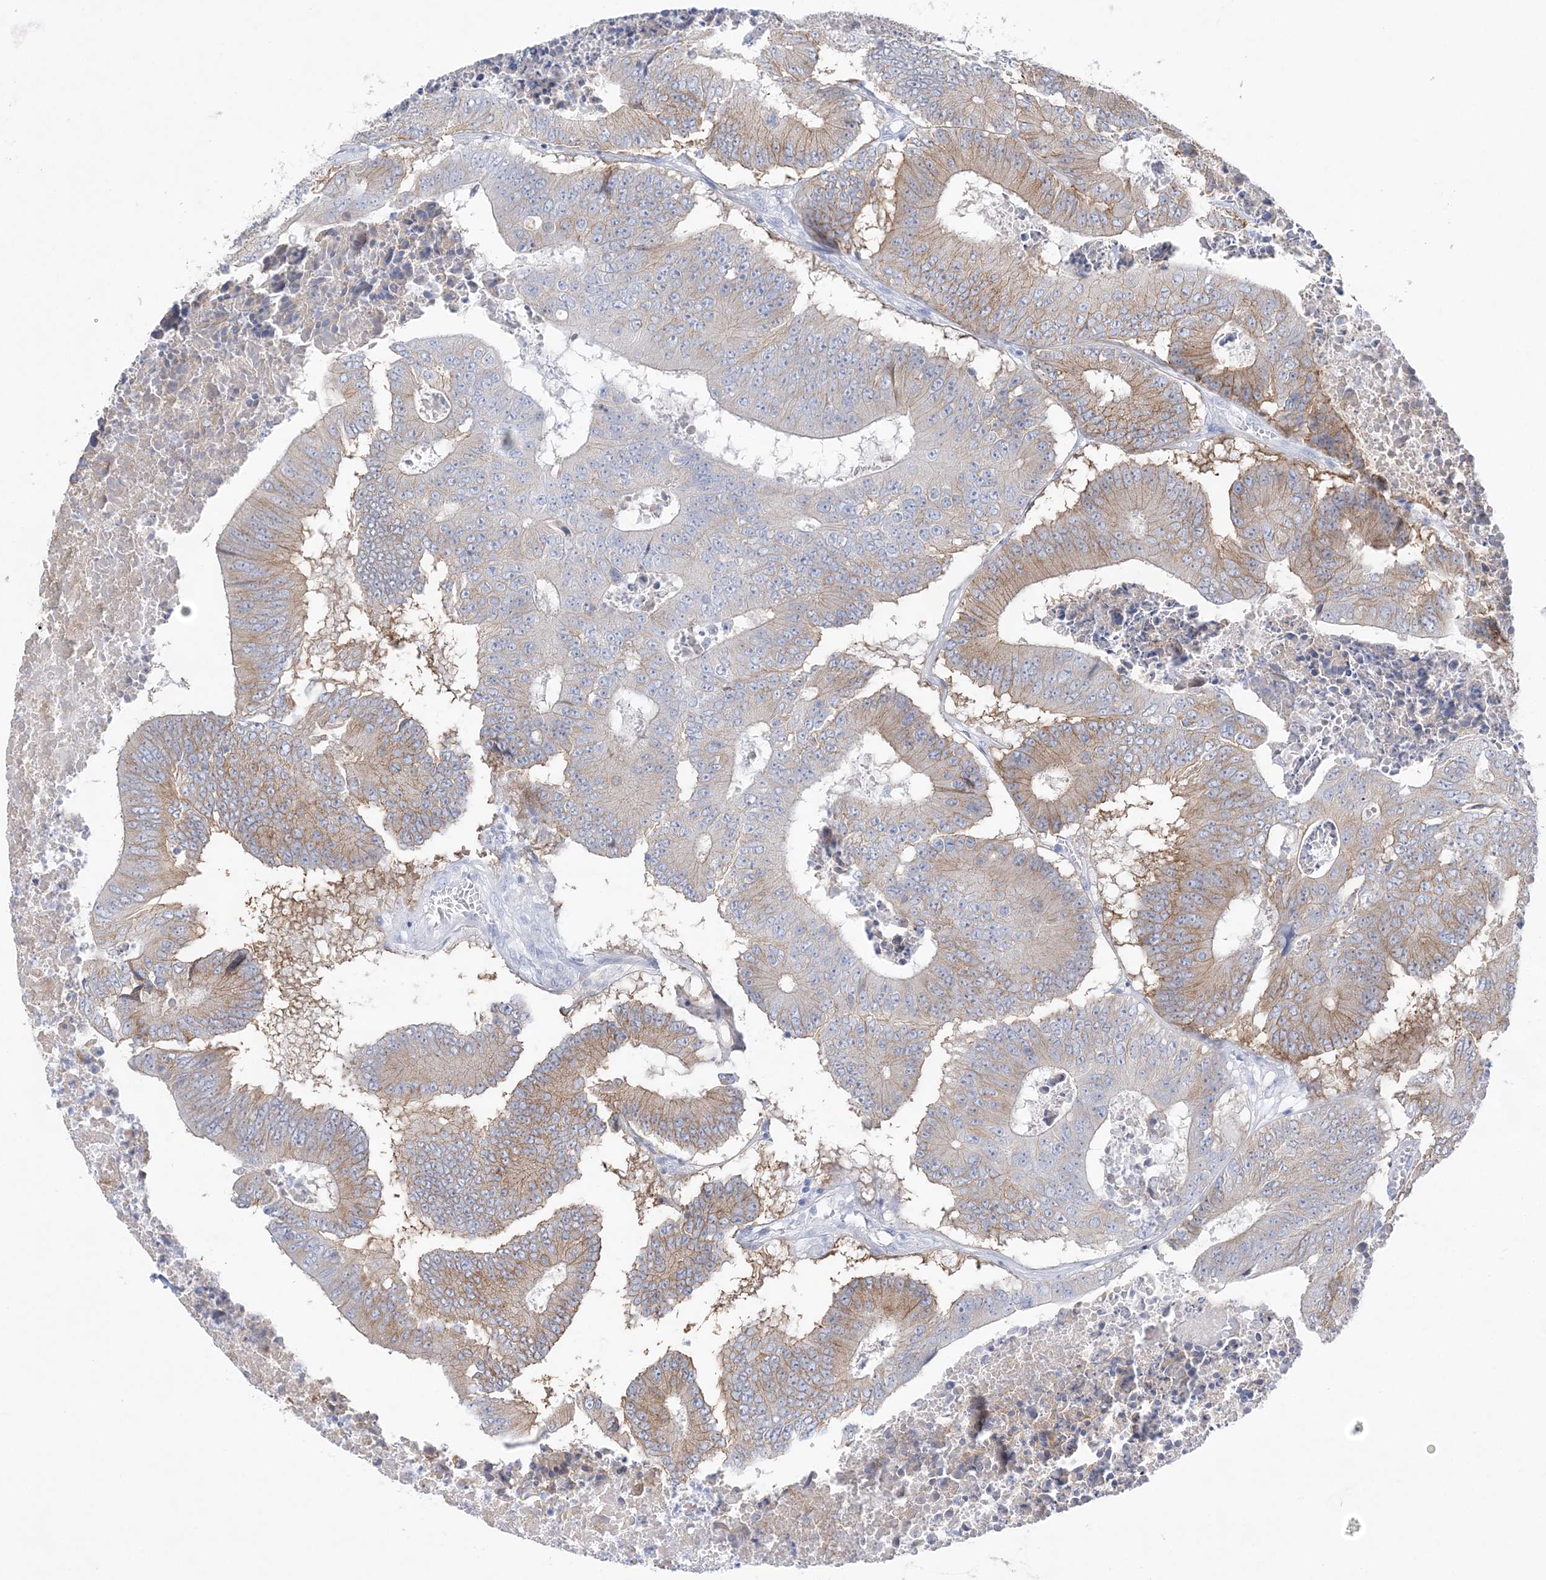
{"staining": {"intensity": "weak", "quantity": "25%-75%", "location": "cytoplasmic/membranous"}, "tissue": "colorectal cancer", "cell_type": "Tumor cells", "image_type": "cancer", "snomed": [{"axis": "morphology", "description": "Adenocarcinoma, NOS"}, {"axis": "topography", "description": "Colon"}], "caption": "A micrograph of human colorectal cancer stained for a protein demonstrates weak cytoplasmic/membranous brown staining in tumor cells.", "gene": "SLC5A6", "patient": {"sex": "male", "age": 87}}